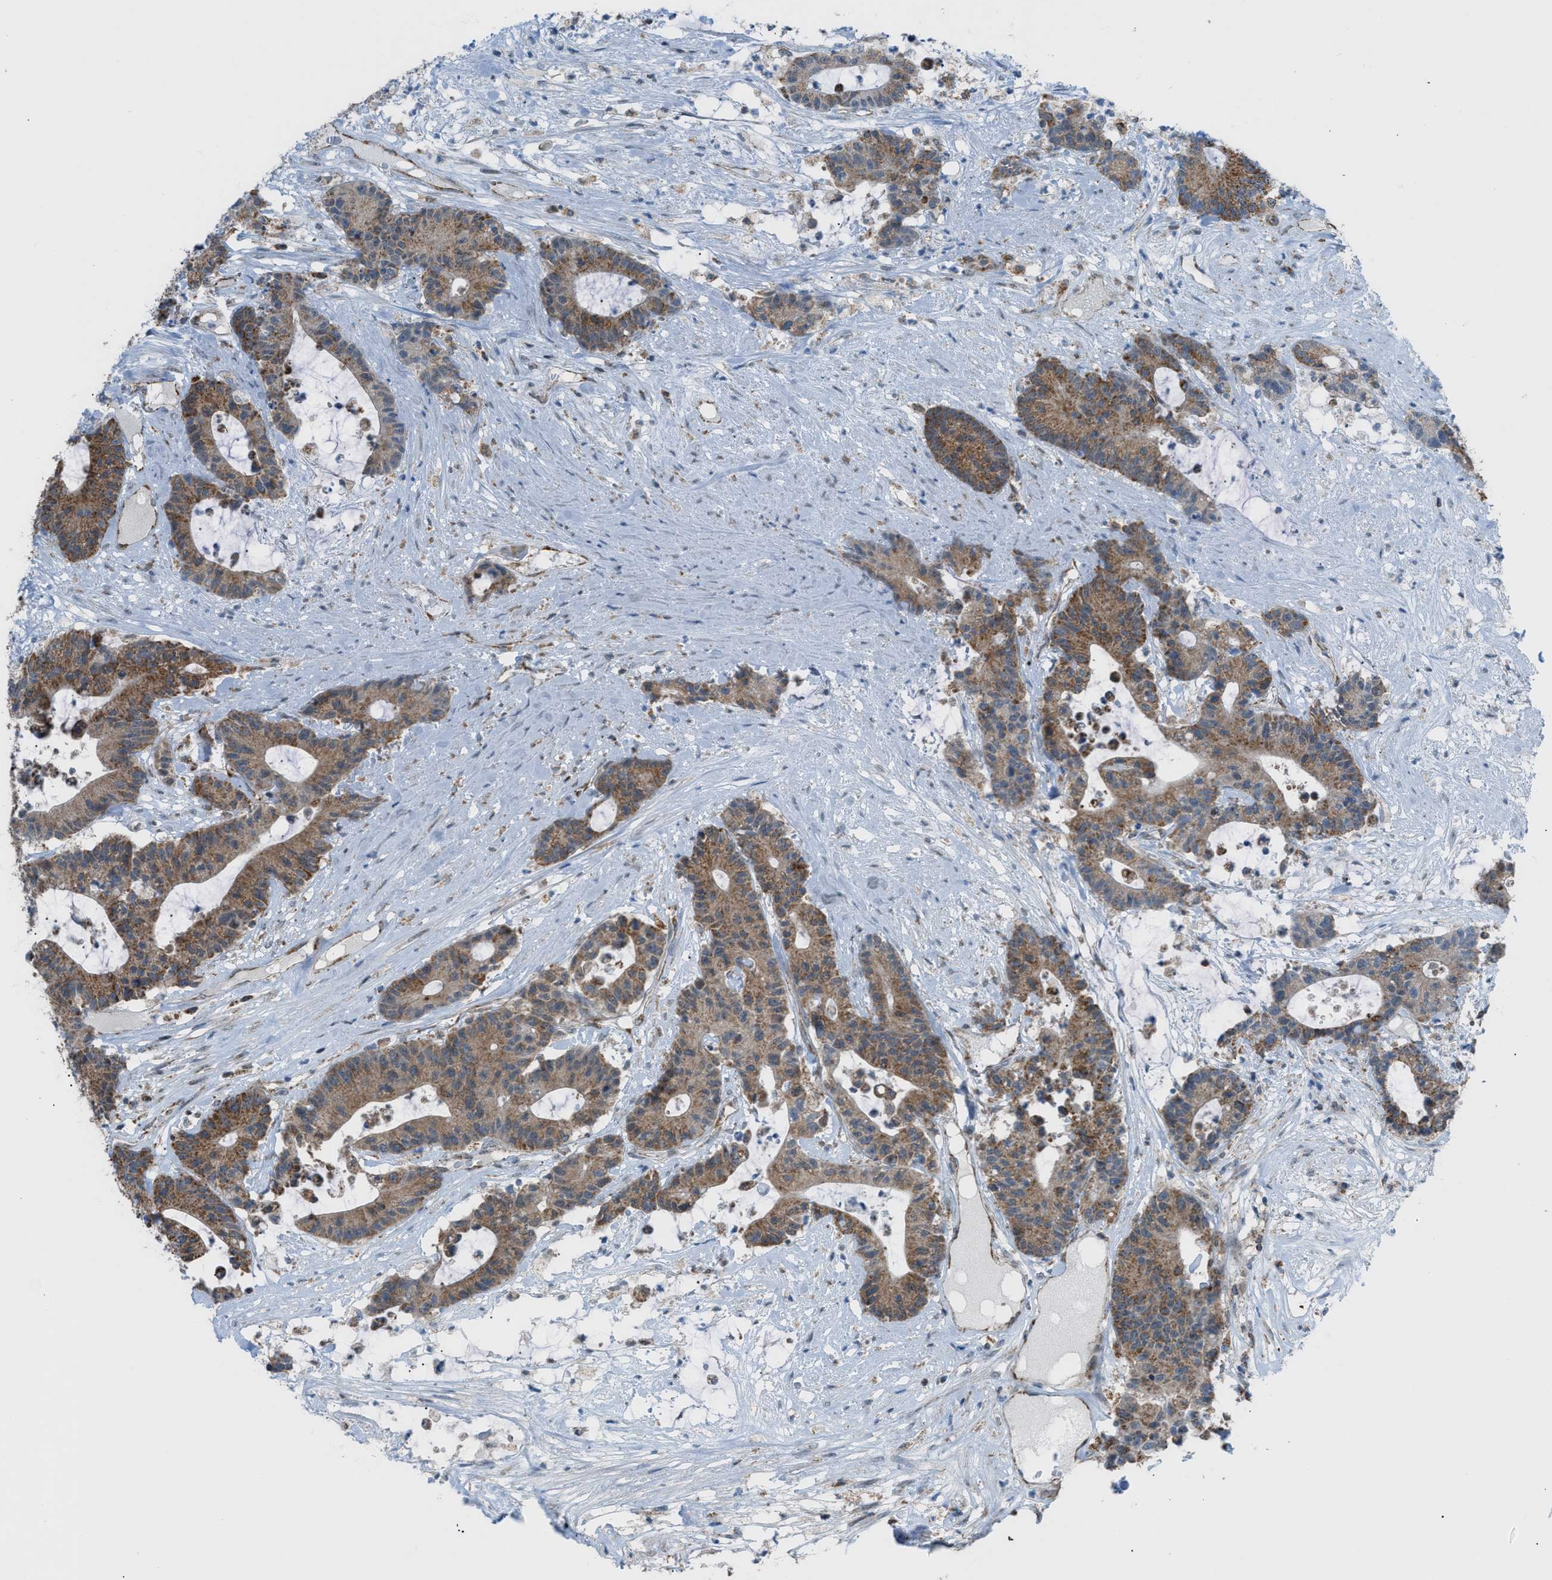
{"staining": {"intensity": "moderate", "quantity": ">75%", "location": "cytoplasmic/membranous"}, "tissue": "colorectal cancer", "cell_type": "Tumor cells", "image_type": "cancer", "snomed": [{"axis": "morphology", "description": "Adenocarcinoma, NOS"}, {"axis": "topography", "description": "Colon"}], "caption": "This micrograph reveals immunohistochemistry (IHC) staining of colorectal adenocarcinoma, with medium moderate cytoplasmic/membranous staining in about >75% of tumor cells.", "gene": "SRM", "patient": {"sex": "female", "age": 84}}